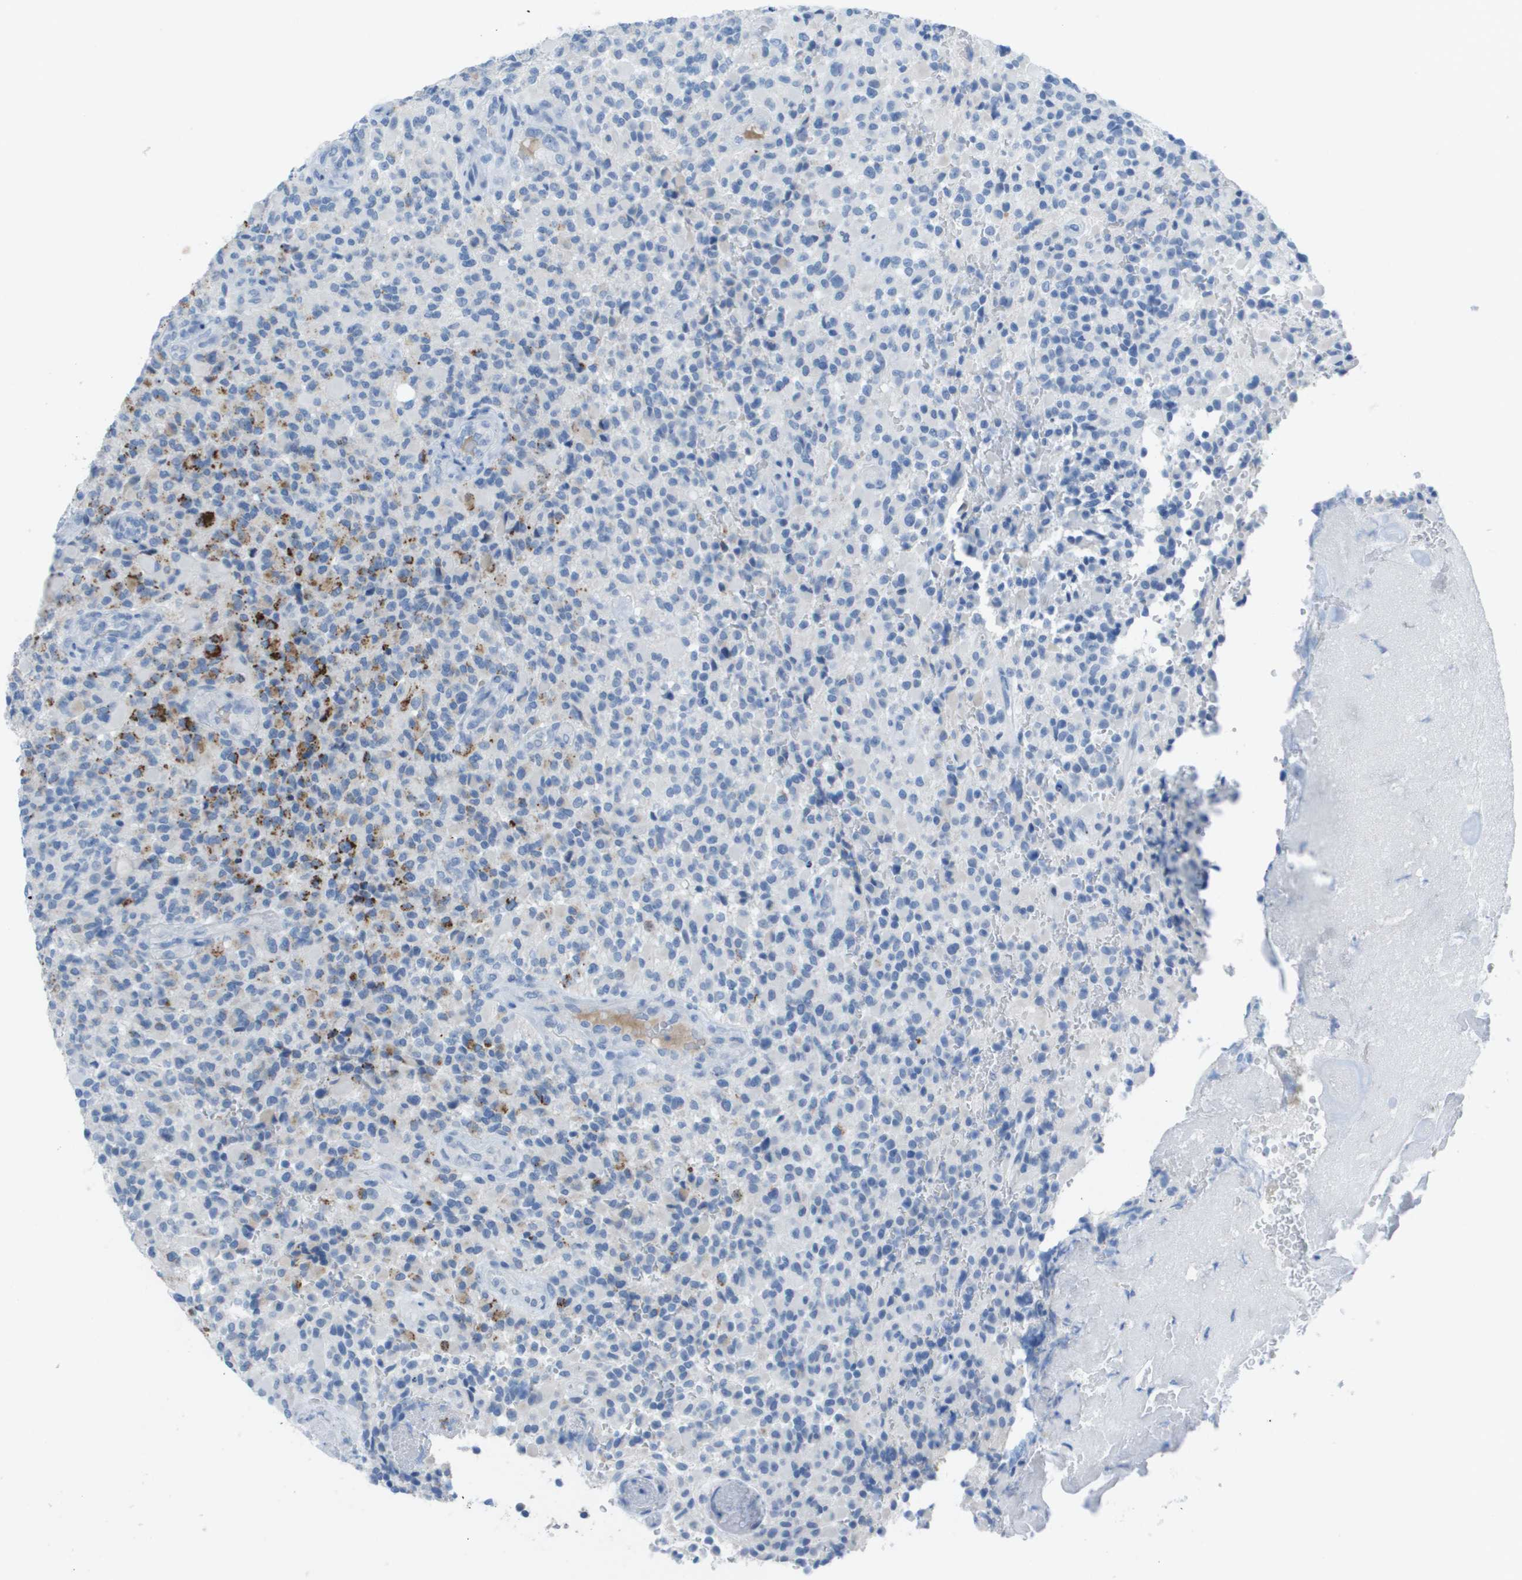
{"staining": {"intensity": "strong", "quantity": "<25%", "location": "cytoplasmic/membranous"}, "tissue": "glioma", "cell_type": "Tumor cells", "image_type": "cancer", "snomed": [{"axis": "morphology", "description": "Glioma, malignant, High grade"}, {"axis": "topography", "description": "Brain"}], "caption": "Glioma was stained to show a protein in brown. There is medium levels of strong cytoplasmic/membranous expression in approximately <25% of tumor cells. (DAB IHC with brightfield microscopy, high magnification).", "gene": "GPR18", "patient": {"sex": "male", "age": 71}}